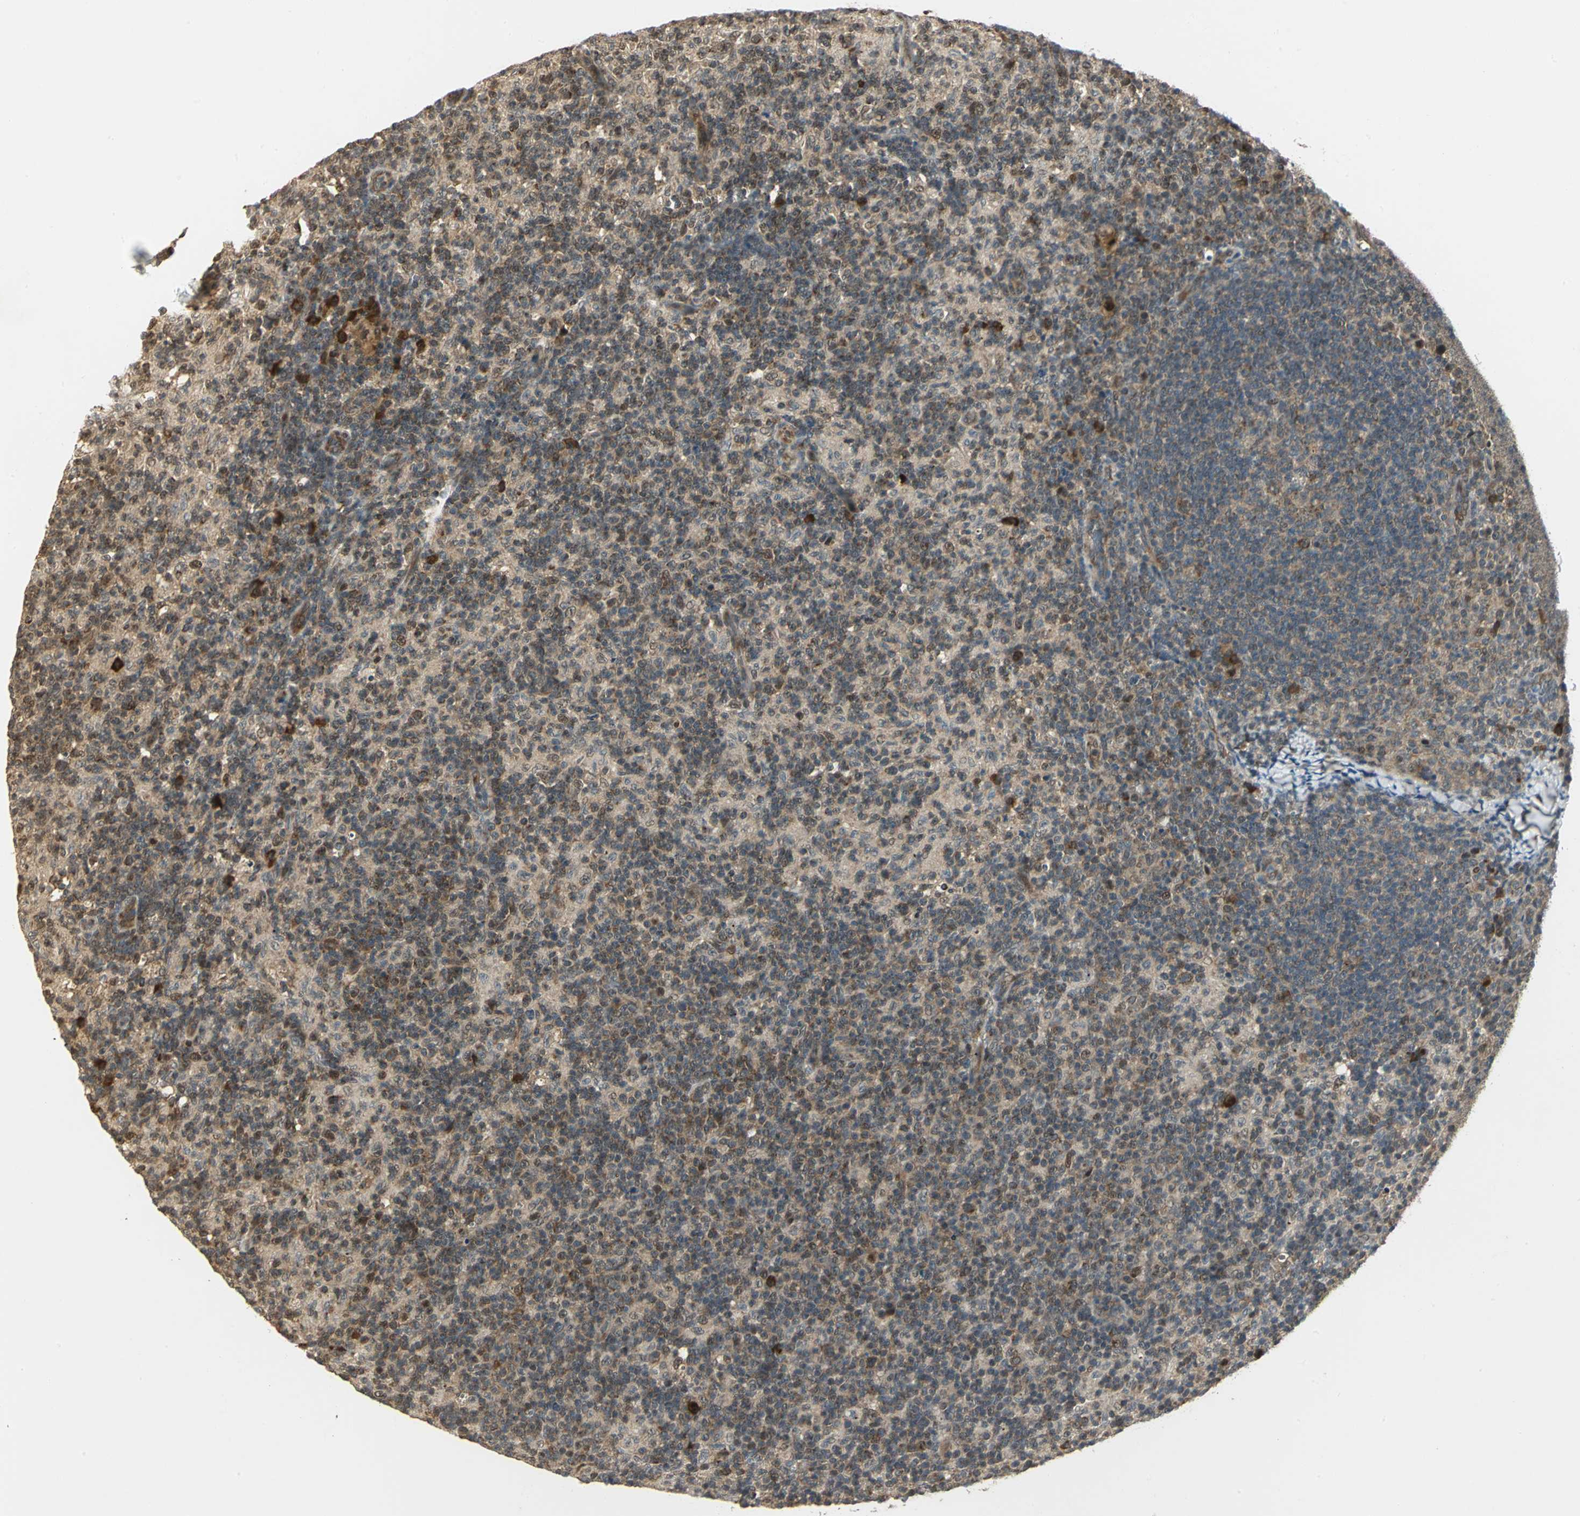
{"staining": {"intensity": "moderate", "quantity": ">75%", "location": "cytoplasmic/membranous,nuclear"}, "tissue": "lymph node", "cell_type": "Germinal center cells", "image_type": "normal", "snomed": [{"axis": "morphology", "description": "Normal tissue, NOS"}, {"axis": "morphology", "description": "Inflammation, NOS"}, {"axis": "topography", "description": "Lymph node"}], "caption": "This micrograph exhibits IHC staining of unremarkable lymph node, with medium moderate cytoplasmic/membranous,nuclear expression in about >75% of germinal center cells.", "gene": "PSMC4", "patient": {"sex": "male", "age": 55}}